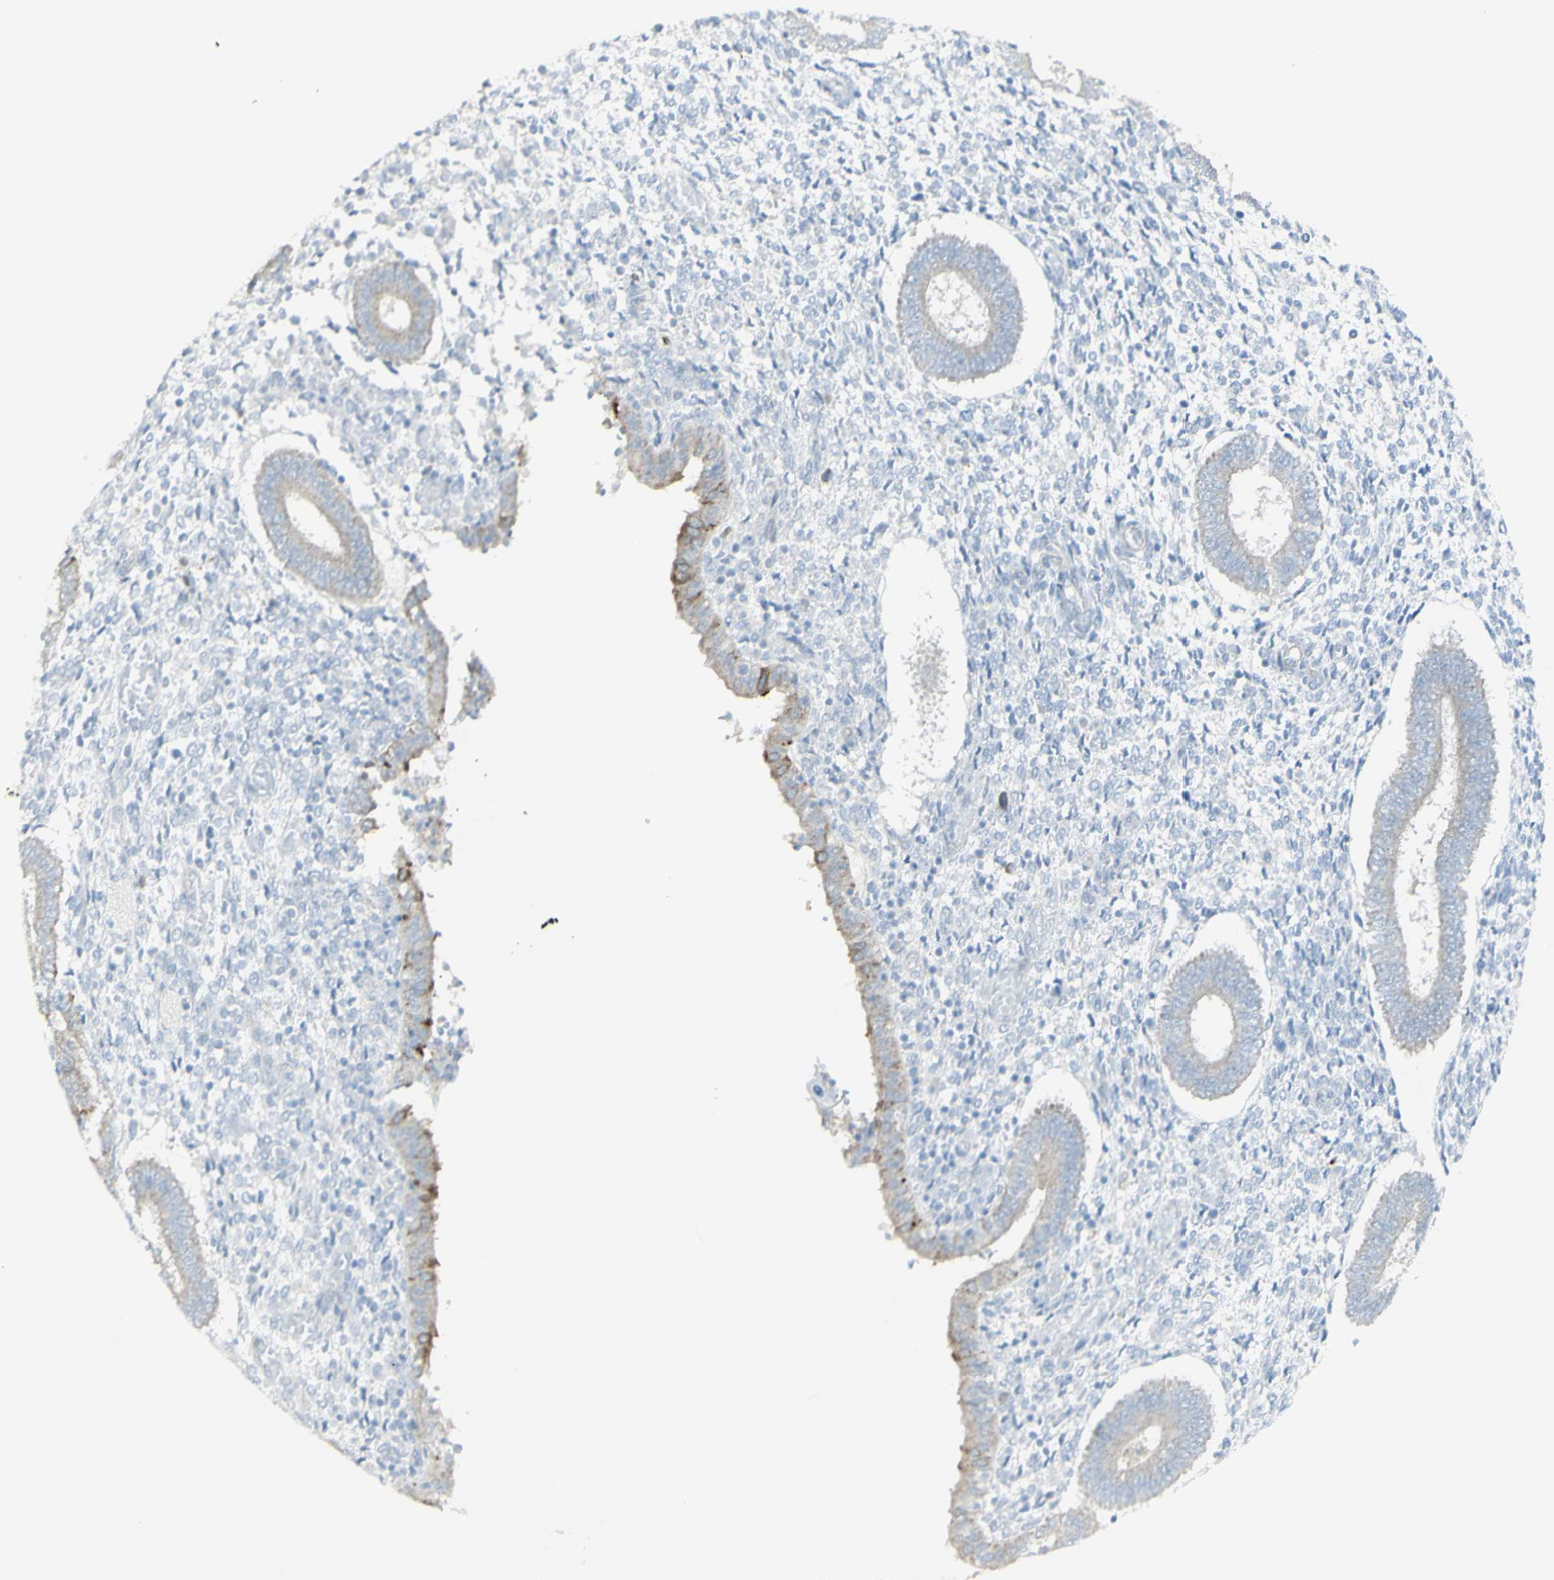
{"staining": {"intensity": "negative", "quantity": "none", "location": "none"}, "tissue": "endometrium", "cell_type": "Cells in endometrial stroma", "image_type": "normal", "snomed": [{"axis": "morphology", "description": "Normal tissue, NOS"}, {"axis": "topography", "description": "Endometrium"}], "caption": "IHC image of benign human endometrium stained for a protein (brown), which demonstrates no staining in cells in endometrial stroma.", "gene": "NDST4", "patient": {"sex": "female", "age": 35}}